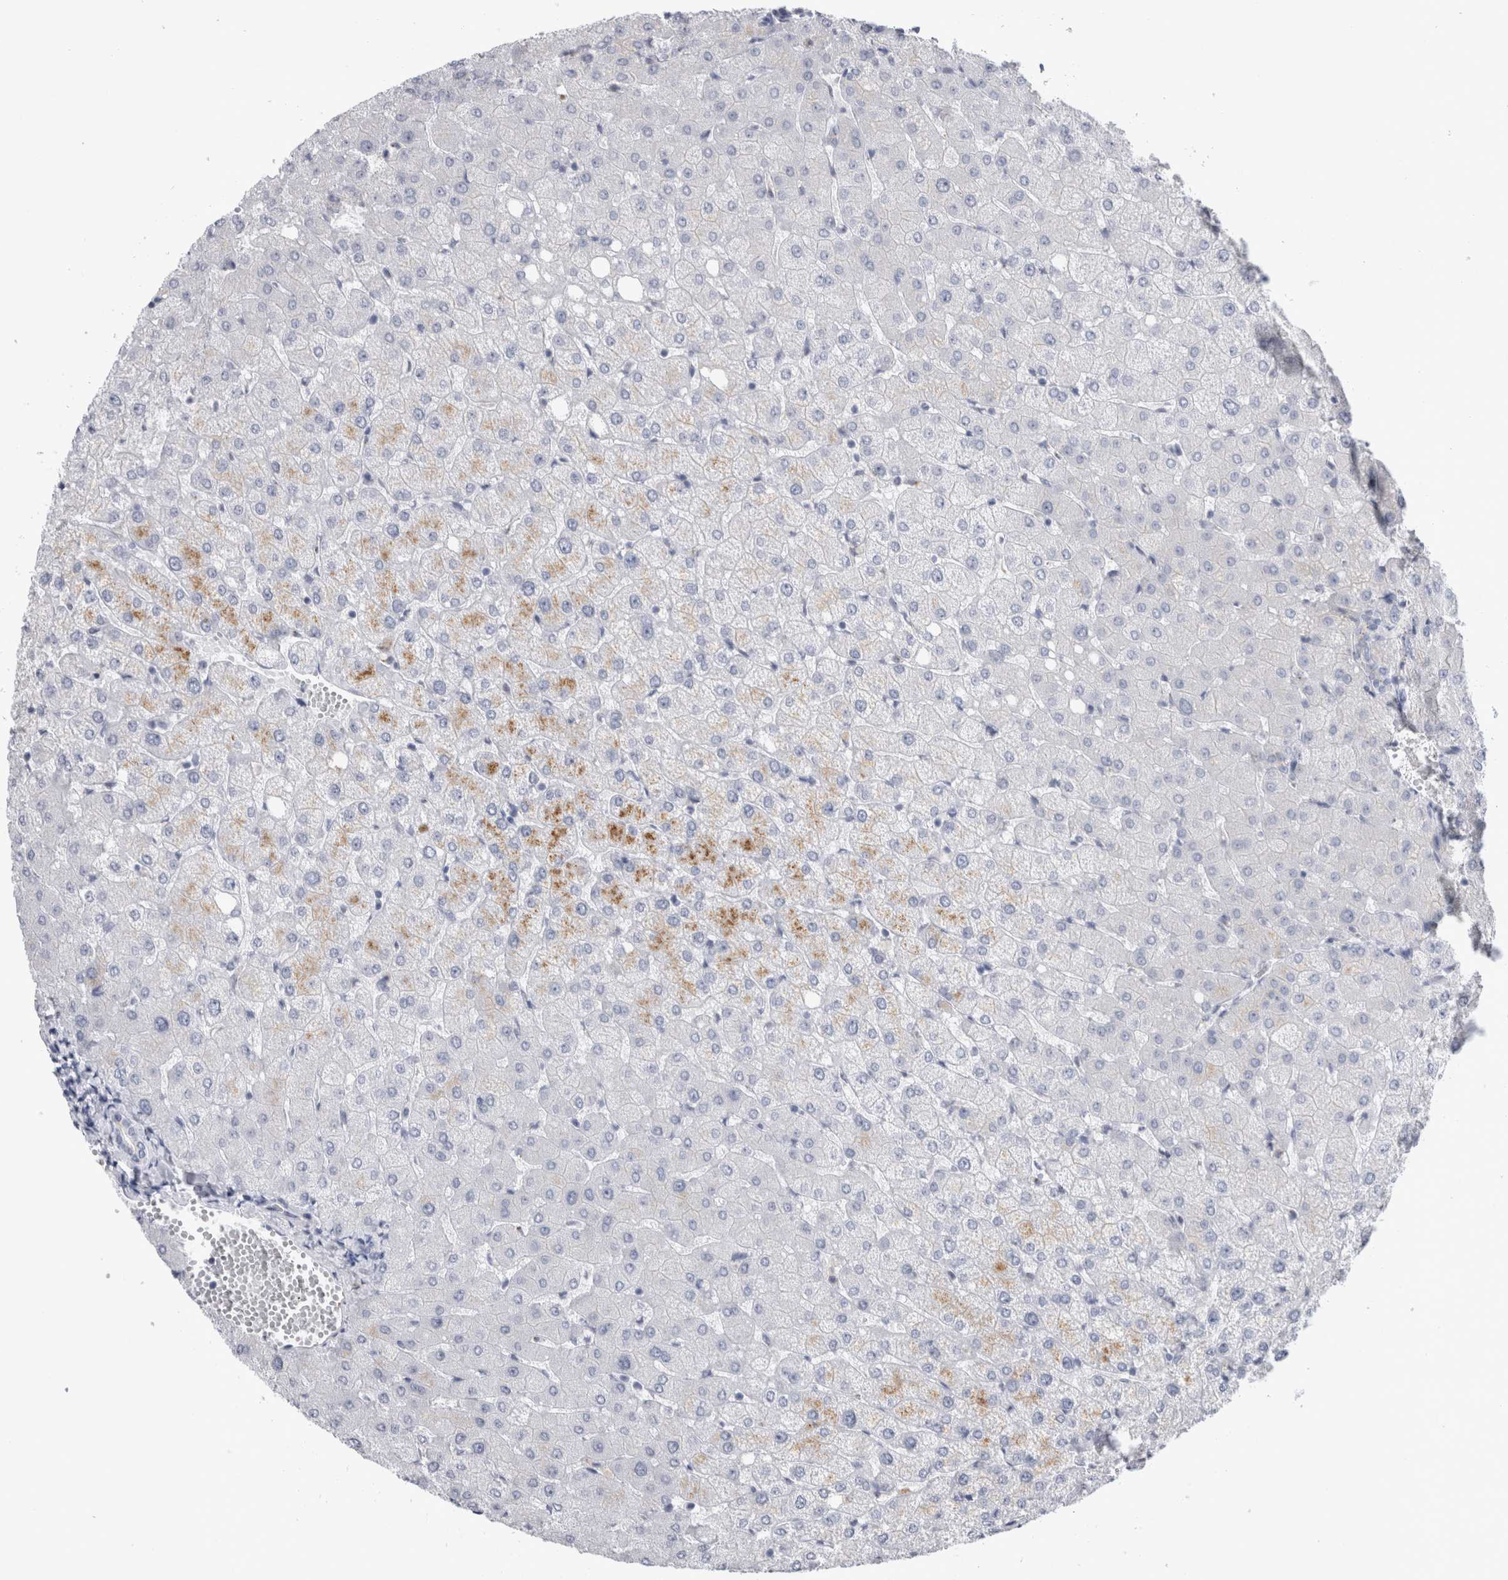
{"staining": {"intensity": "negative", "quantity": "none", "location": "none"}, "tissue": "liver", "cell_type": "Cholangiocytes", "image_type": "normal", "snomed": [{"axis": "morphology", "description": "Normal tissue, NOS"}, {"axis": "topography", "description": "Liver"}], "caption": "The photomicrograph shows no staining of cholangiocytes in unremarkable liver.", "gene": "AKAP9", "patient": {"sex": "female", "age": 54}}